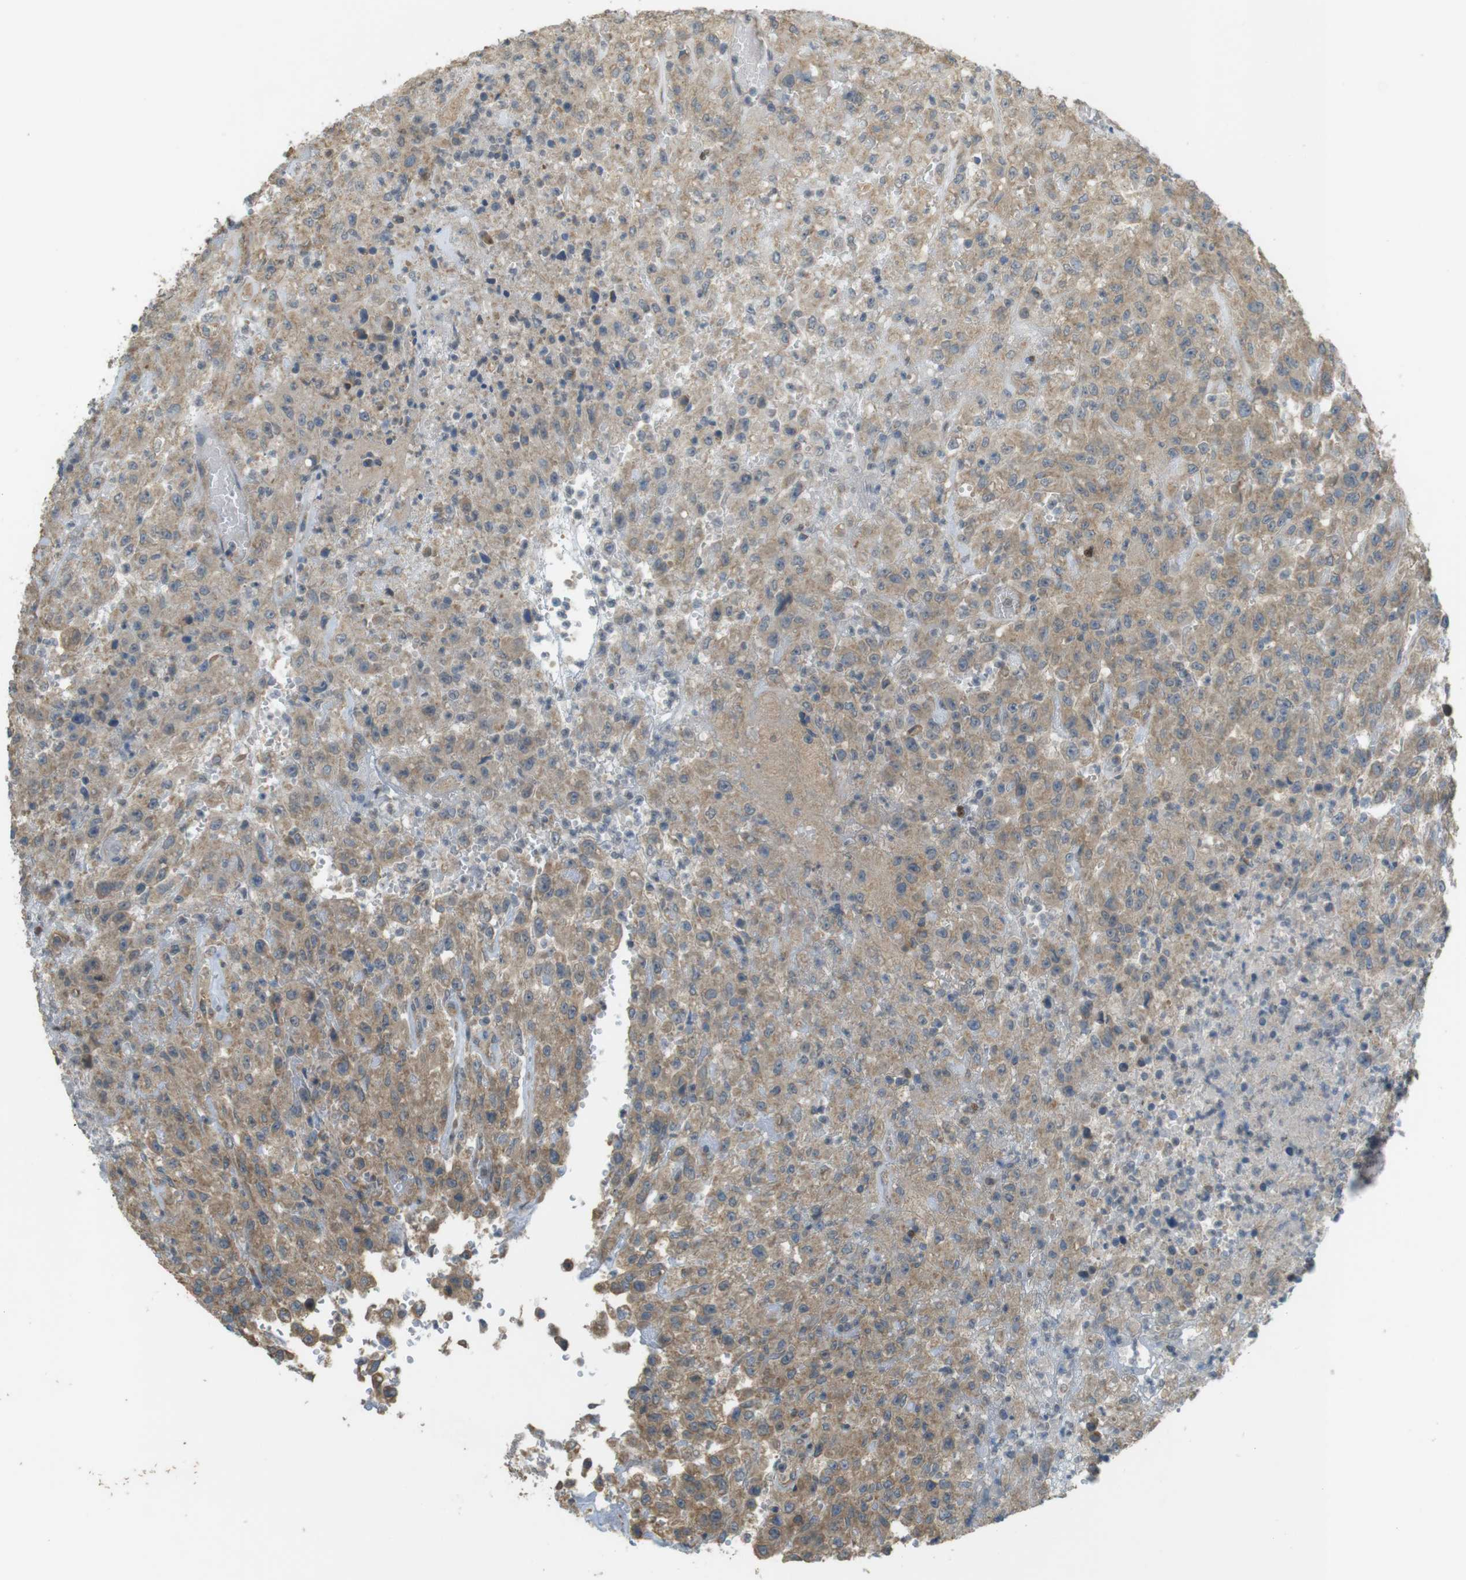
{"staining": {"intensity": "weak", "quantity": ">75%", "location": "cytoplasmic/membranous"}, "tissue": "urothelial cancer", "cell_type": "Tumor cells", "image_type": "cancer", "snomed": [{"axis": "morphology", "description": "Urothelial carcinoma, High grade"}, {"axis": "topography", "description": "Urinary bladder"}], "caption": "Immunohistochemistry of high-grade urothelial carcinoma reveals low levels of weak cytoplasmic/membranous positivity in about >75% of tumor cells.", "gene": "ZDHHC20", "patient": {"sex": "male", "age": 46}}